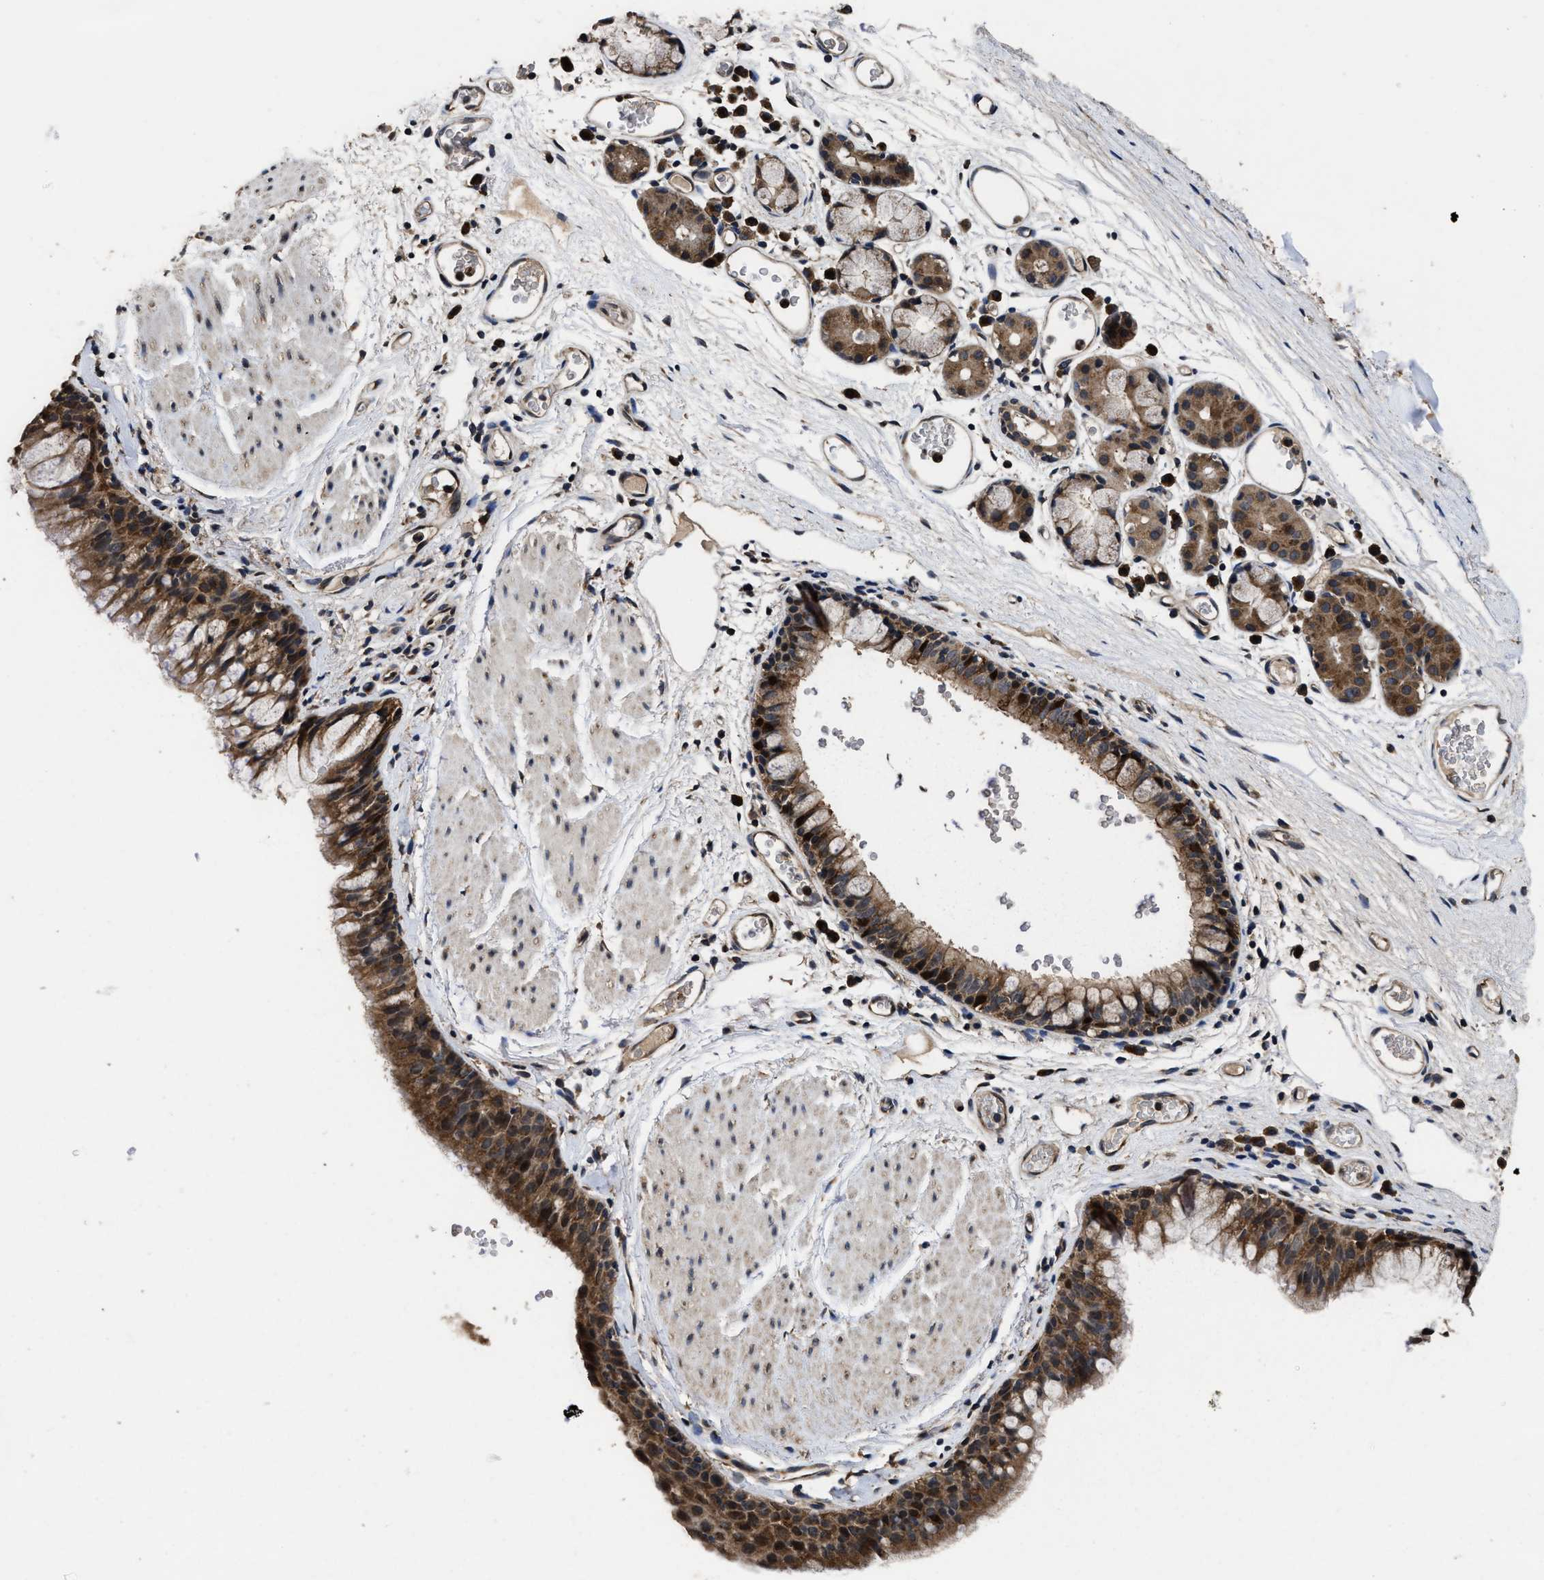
{"staining": {"intensity": "strong", "quantity": ">75%", "location": "cytoplasmic/membranous"}, "tissue": "bronchus", "cell_type": "Respiratory epithelial cells", "image_type": "normal", "snomed": [{"axis": "morphology", "description": "Normal tissue, NOS"}, {"axis": "topography", "description": "Cartilage tissue"}, {"axis": "topography", "description": "Bronchus"}], "caption": "Protein staining of benign bronchus demonstrates strong cytoplasmic/membranous expression in about >75% of respiratory epithelial cells. The protein is shown in brown color, while the nuclei are stained blue.", "gene": "EBAG9", "patient": {"sex": "female", "age": 53}}